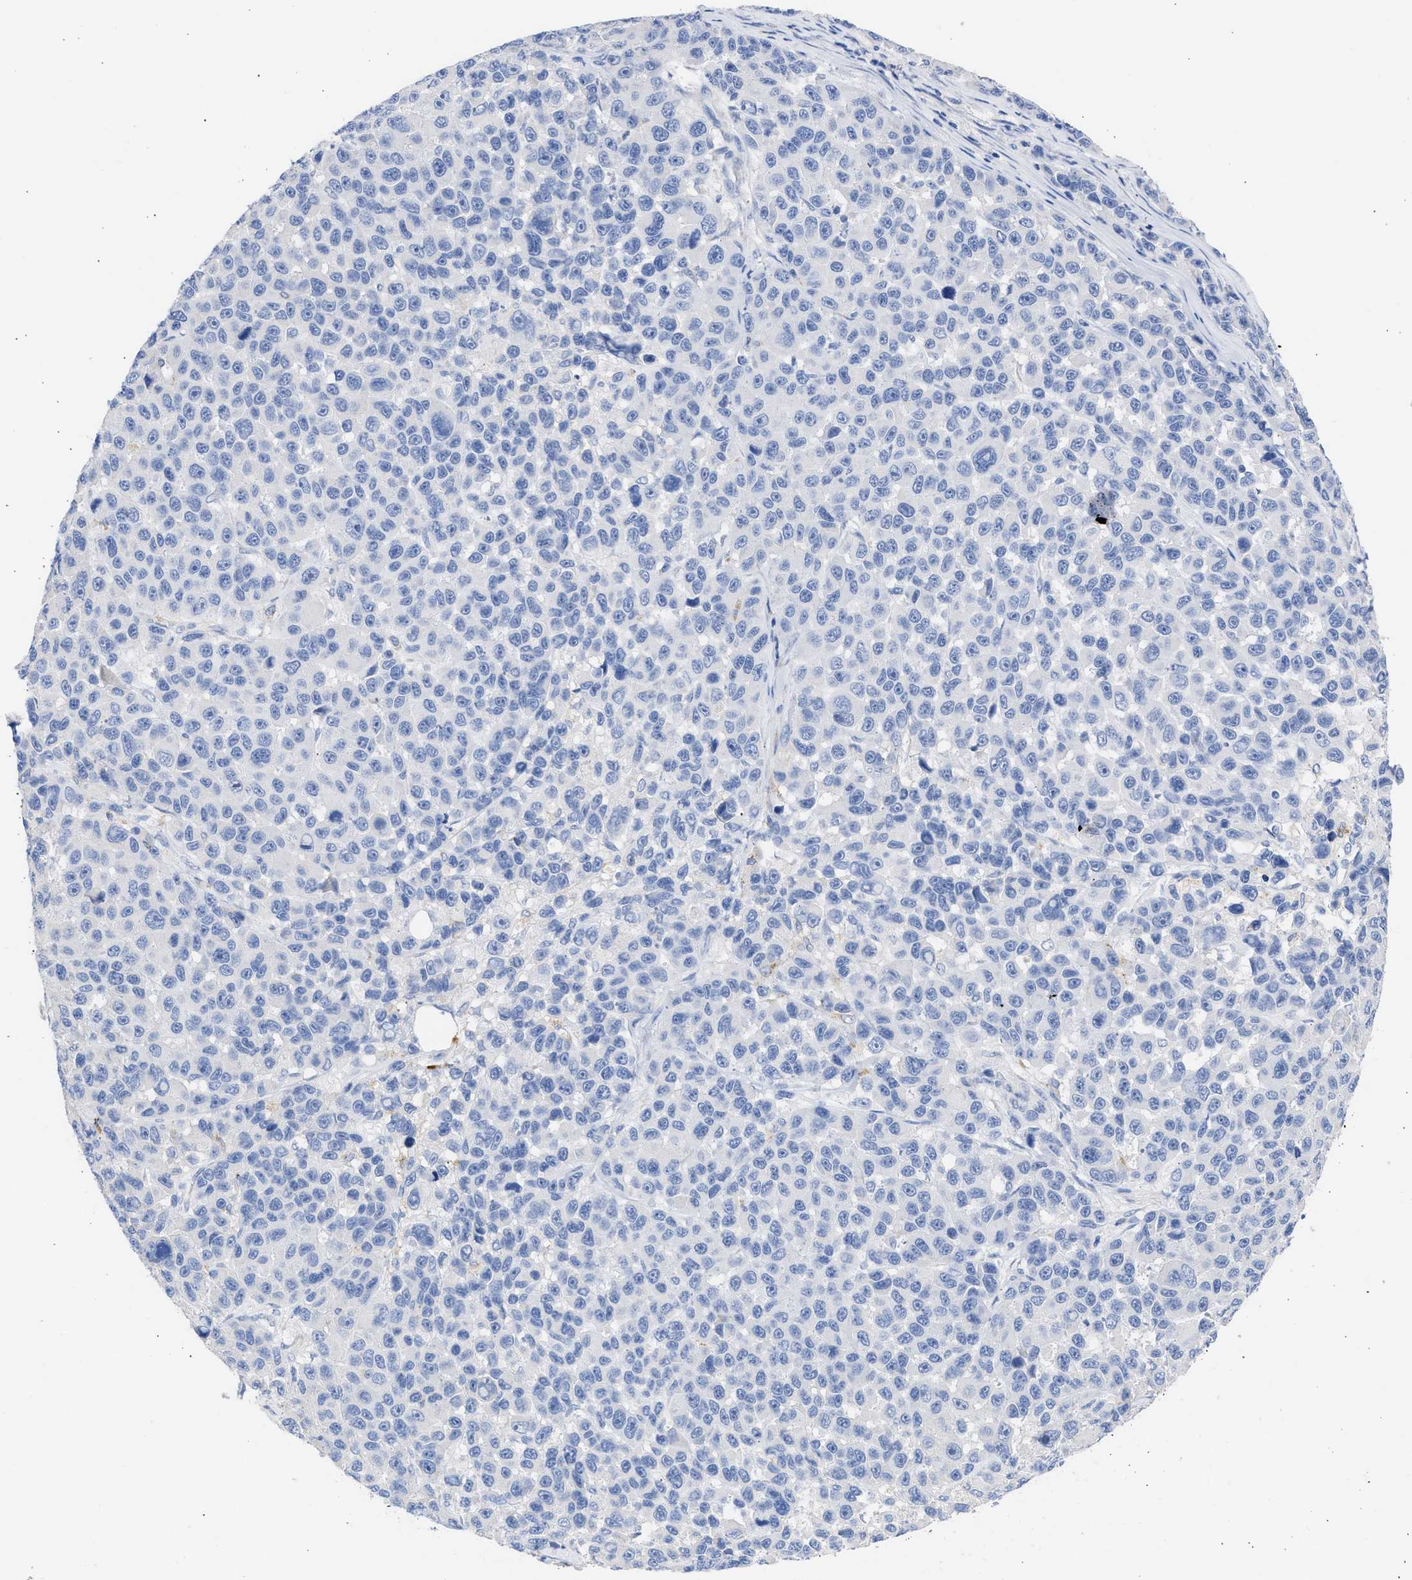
{"staining": {"intensity": "negative", "quantity": "none", "location": "none"}, "tissue": "melanoma", "cell_type": "Tumor cells", "image_type": "cancer", "snomed": [{"axis": "morphology", "description": "Malignant melanoma, NOS"}, {"axis": "topography", "description": "Skin"}], "caption": "This is a photomicrograph of IHC staining of malignant melanoma, which shows no positivity in tumor cells.", "gene": "RSPH1", "patient": {"sex": "male", "age": 53}}